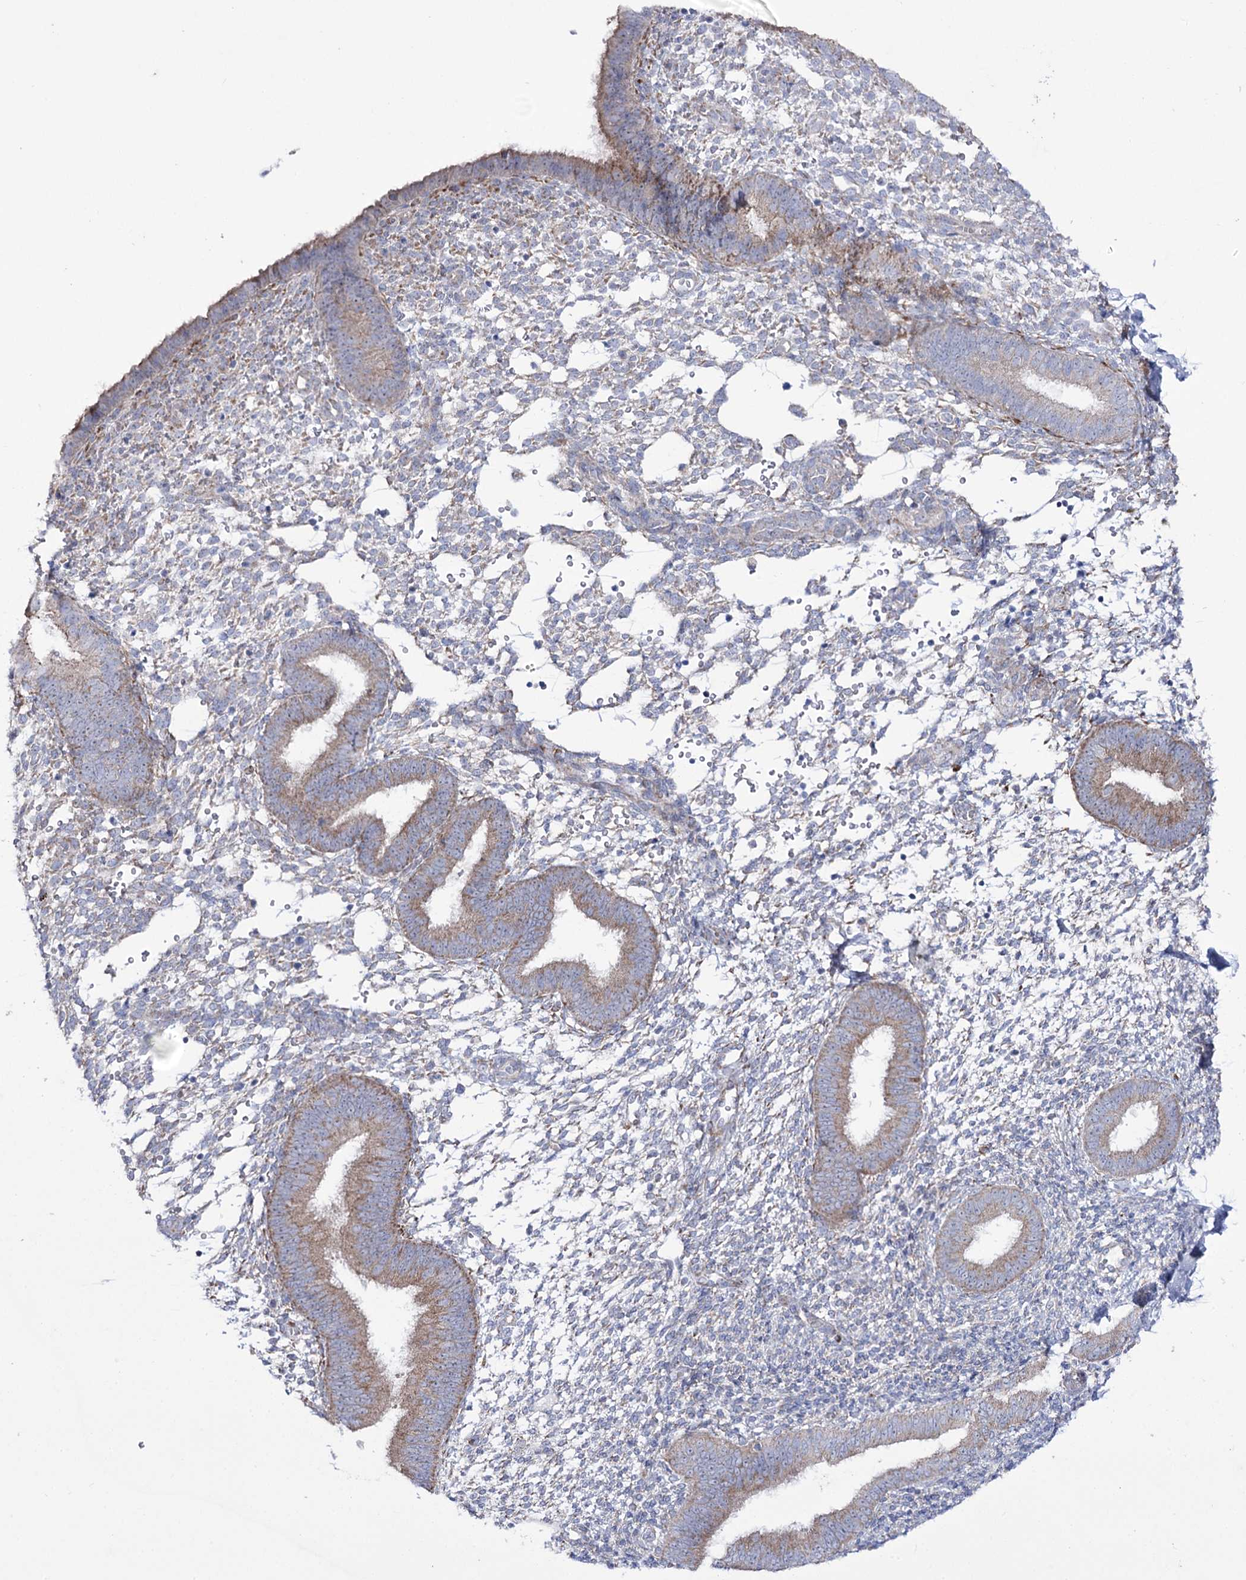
{"staining": {"intensity": "negative", "quantity": "none", "location": "none"}, "tissue": "endometrium", "cell_type": "Cells in endometrial stroma", "image_type": "normal", "snomed": [{"axis": "morphology", "description": "Normal tissue, NOS"}, {"axis": "topography", "description": "Uterus"}, {"axis": "topography", "description": "Endometrium"}], "caption": "This is an immunohistochemistry micrograph of normal human endometrium. There is no positivity in cells in endometrial stroma.", "gene": "METTL5", "patient": {"sex": "female", "age": 48}}